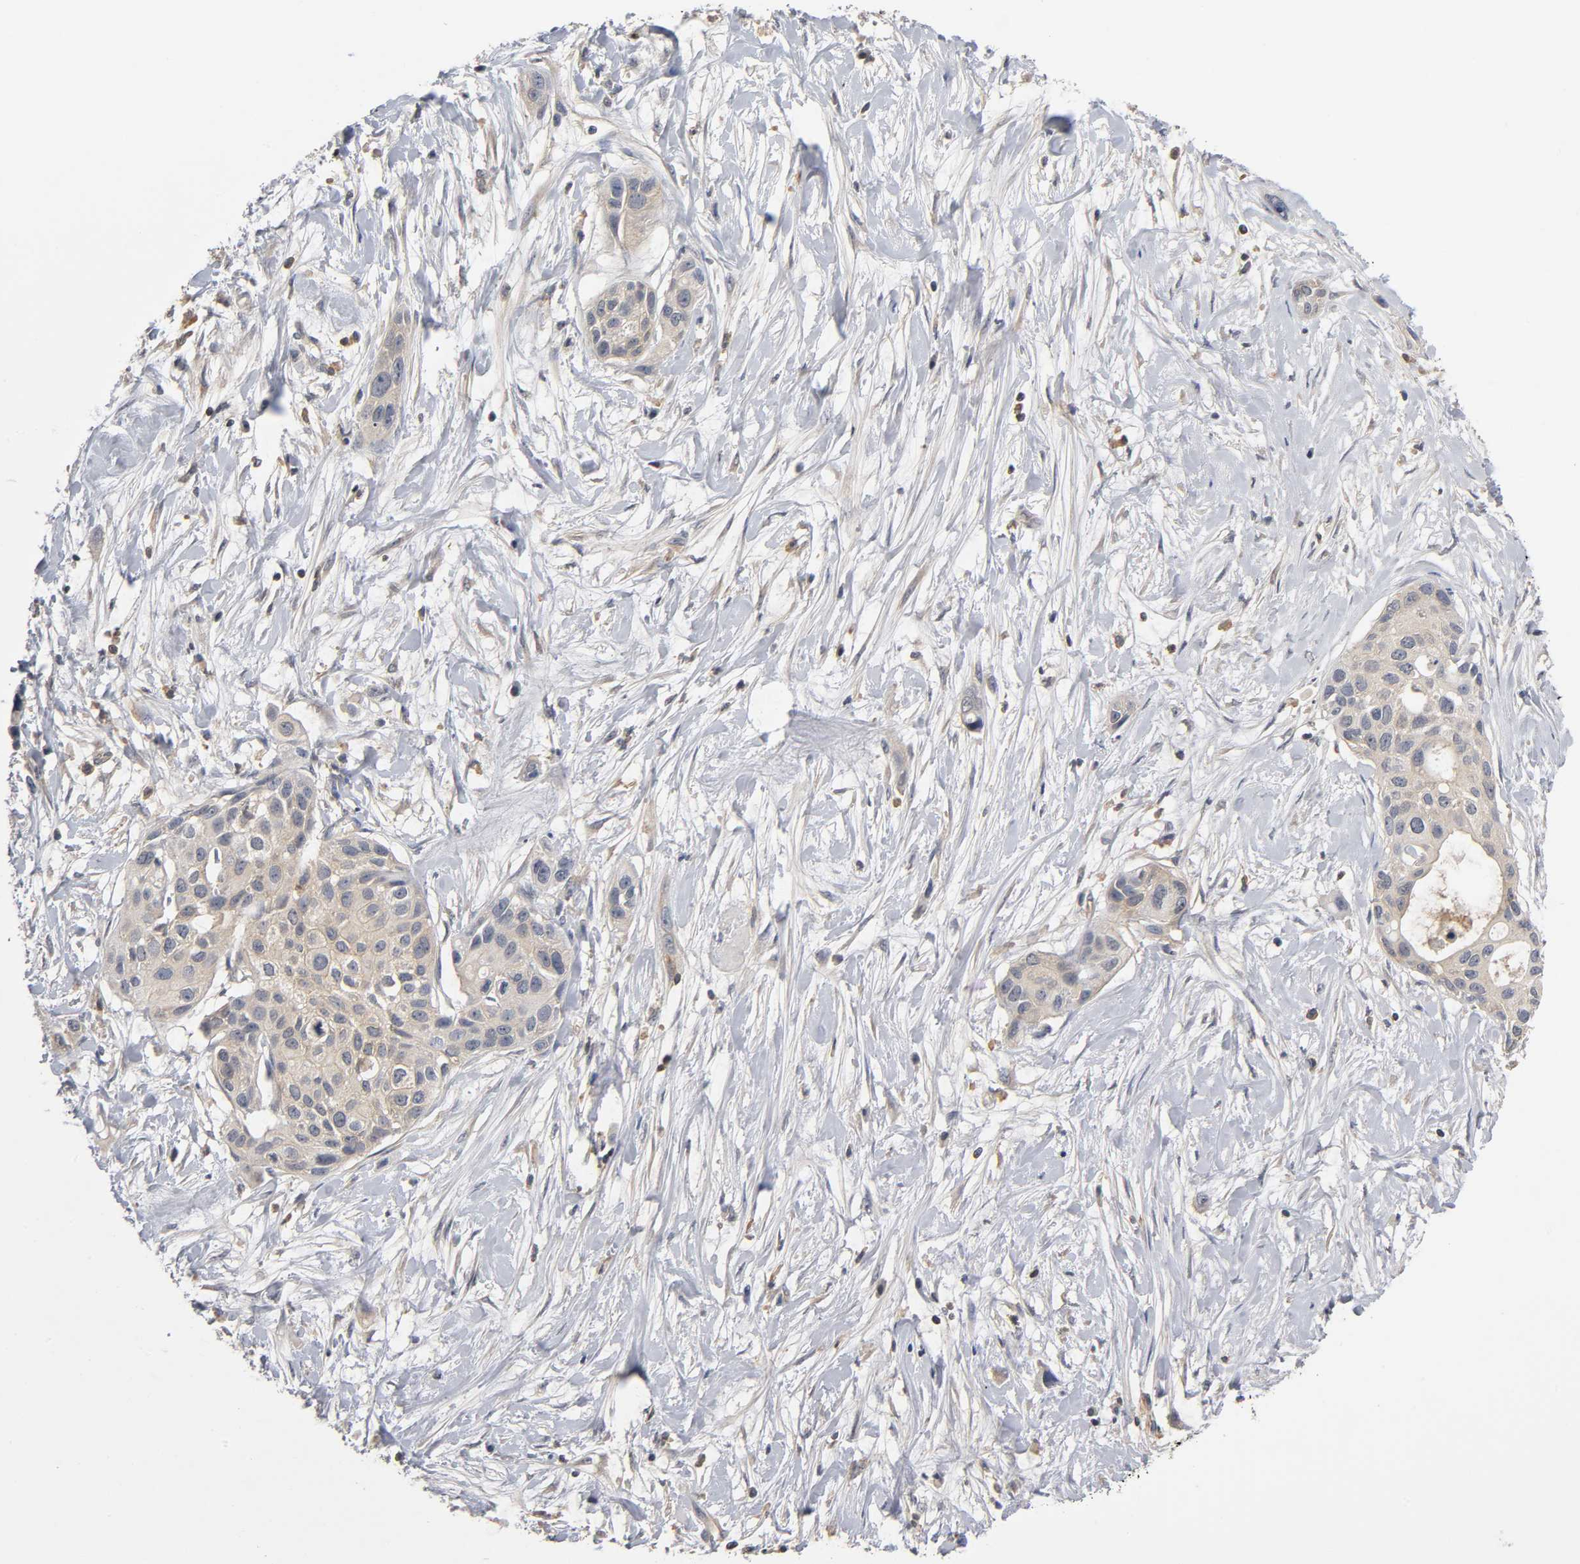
{"staining": {"intensity": "weak", "quantity": "25%-75%", "location": "cytoplasmic/membranous"}, "tissue": "pancreatic cancer", "cell_type": "Tumor cells", "image_type": "cancer", "snomed": [{"axis": "morphology", "description": "Adenocarcinoma, NOS"}, {"axis": "topography", "description": "Pancreas"}], "caption": "Tumor cells exhibit weak cytoplasmic/membranous expression in approximately 25%-75% of cells in pancreatic cancer (adenocarcinoma).", "gene": "ACTR2", "patient": {"sex": "female", "age": 60}}